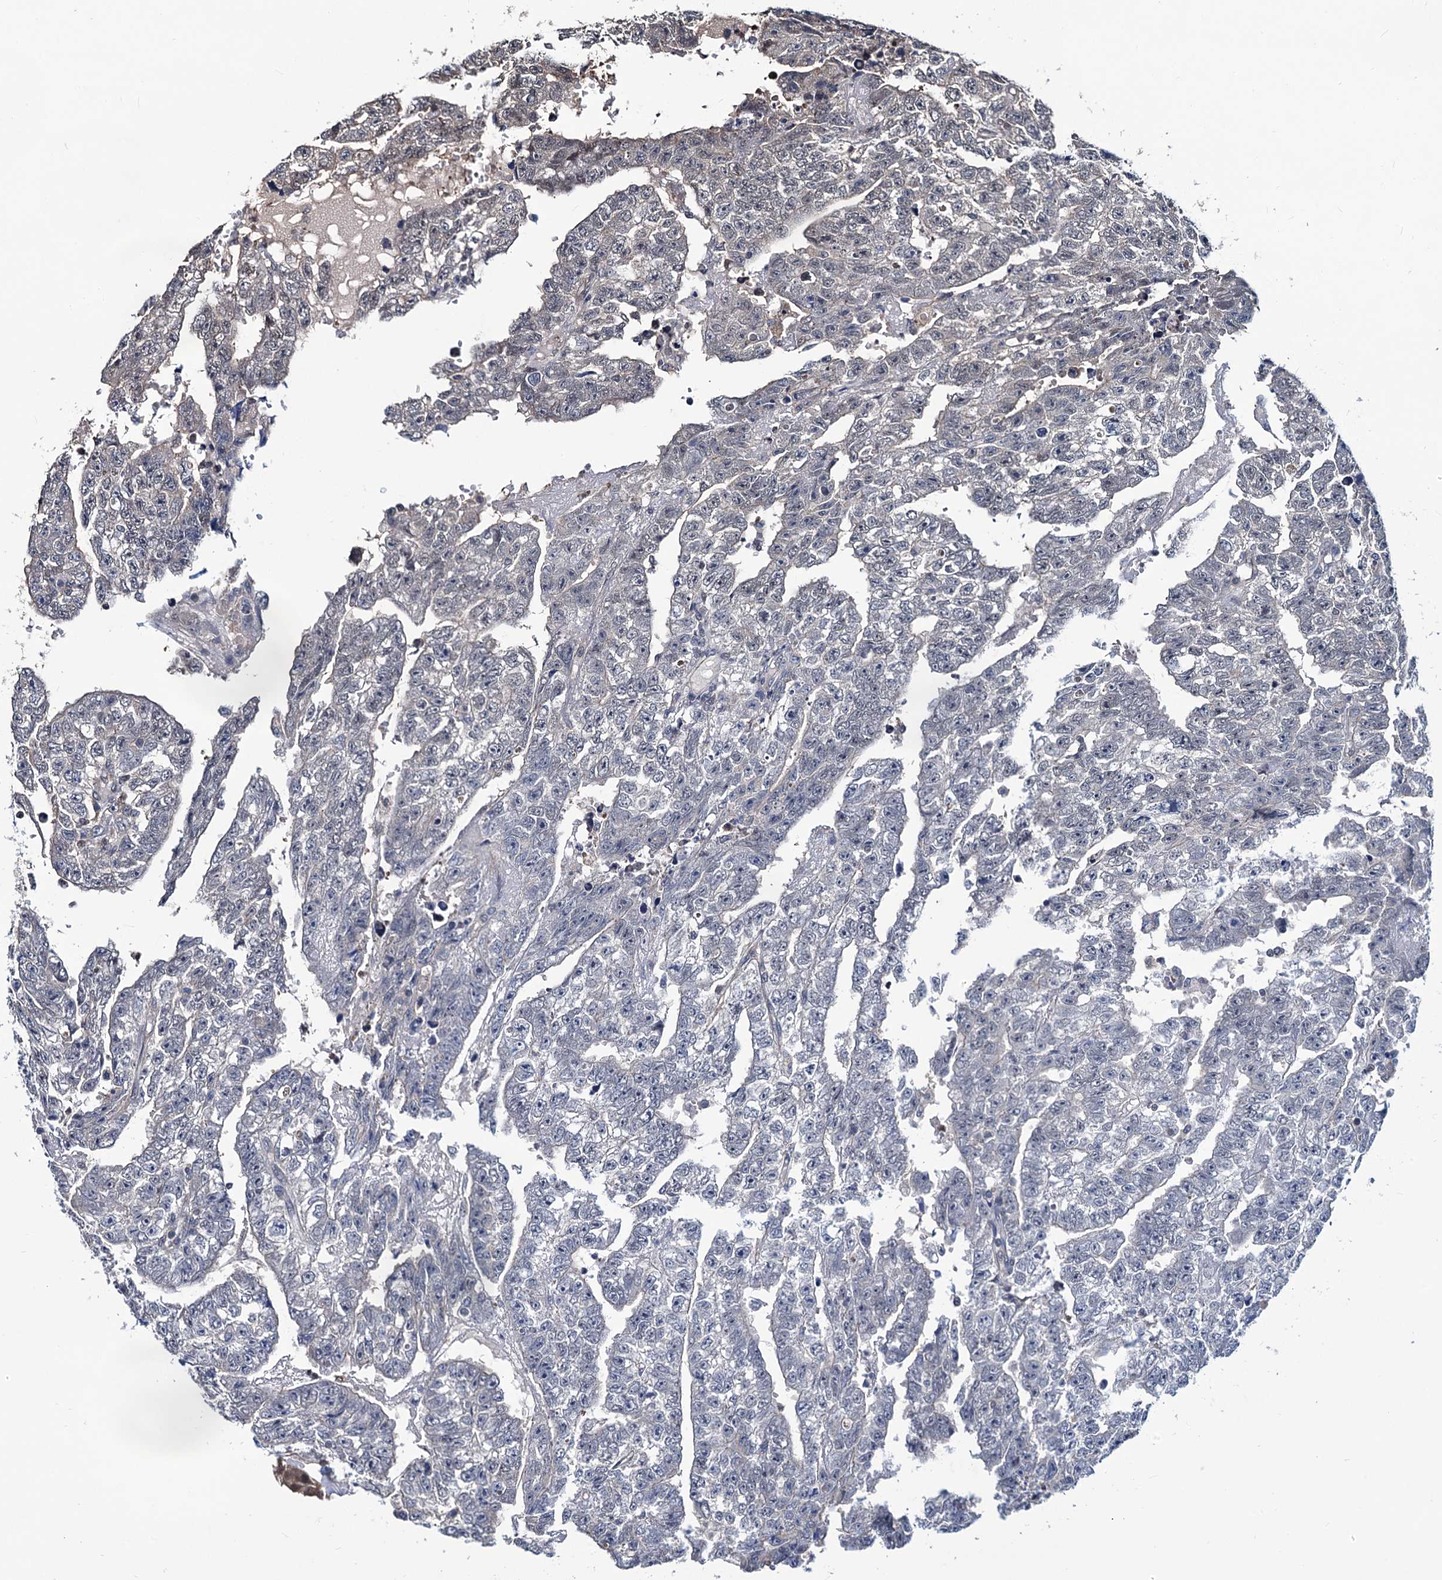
{"staining": {"intensity": "negative", "quantity": "none", "location": "none"}, "tissue": "testis cancer", "cell_type": "Tumor cells", "image_type": "cancer", "snomed": [{"axis": "morphology", "description": "Carcinoma, Embryonal, NOS"}, {"axis": "topography", "description": "Testis"}], "caption": "There is no significant positivity in tumor cells of testis embryonal carcinoma.", "gene": "RTKN2", "patient": {"sex": "male", "age": 25}}